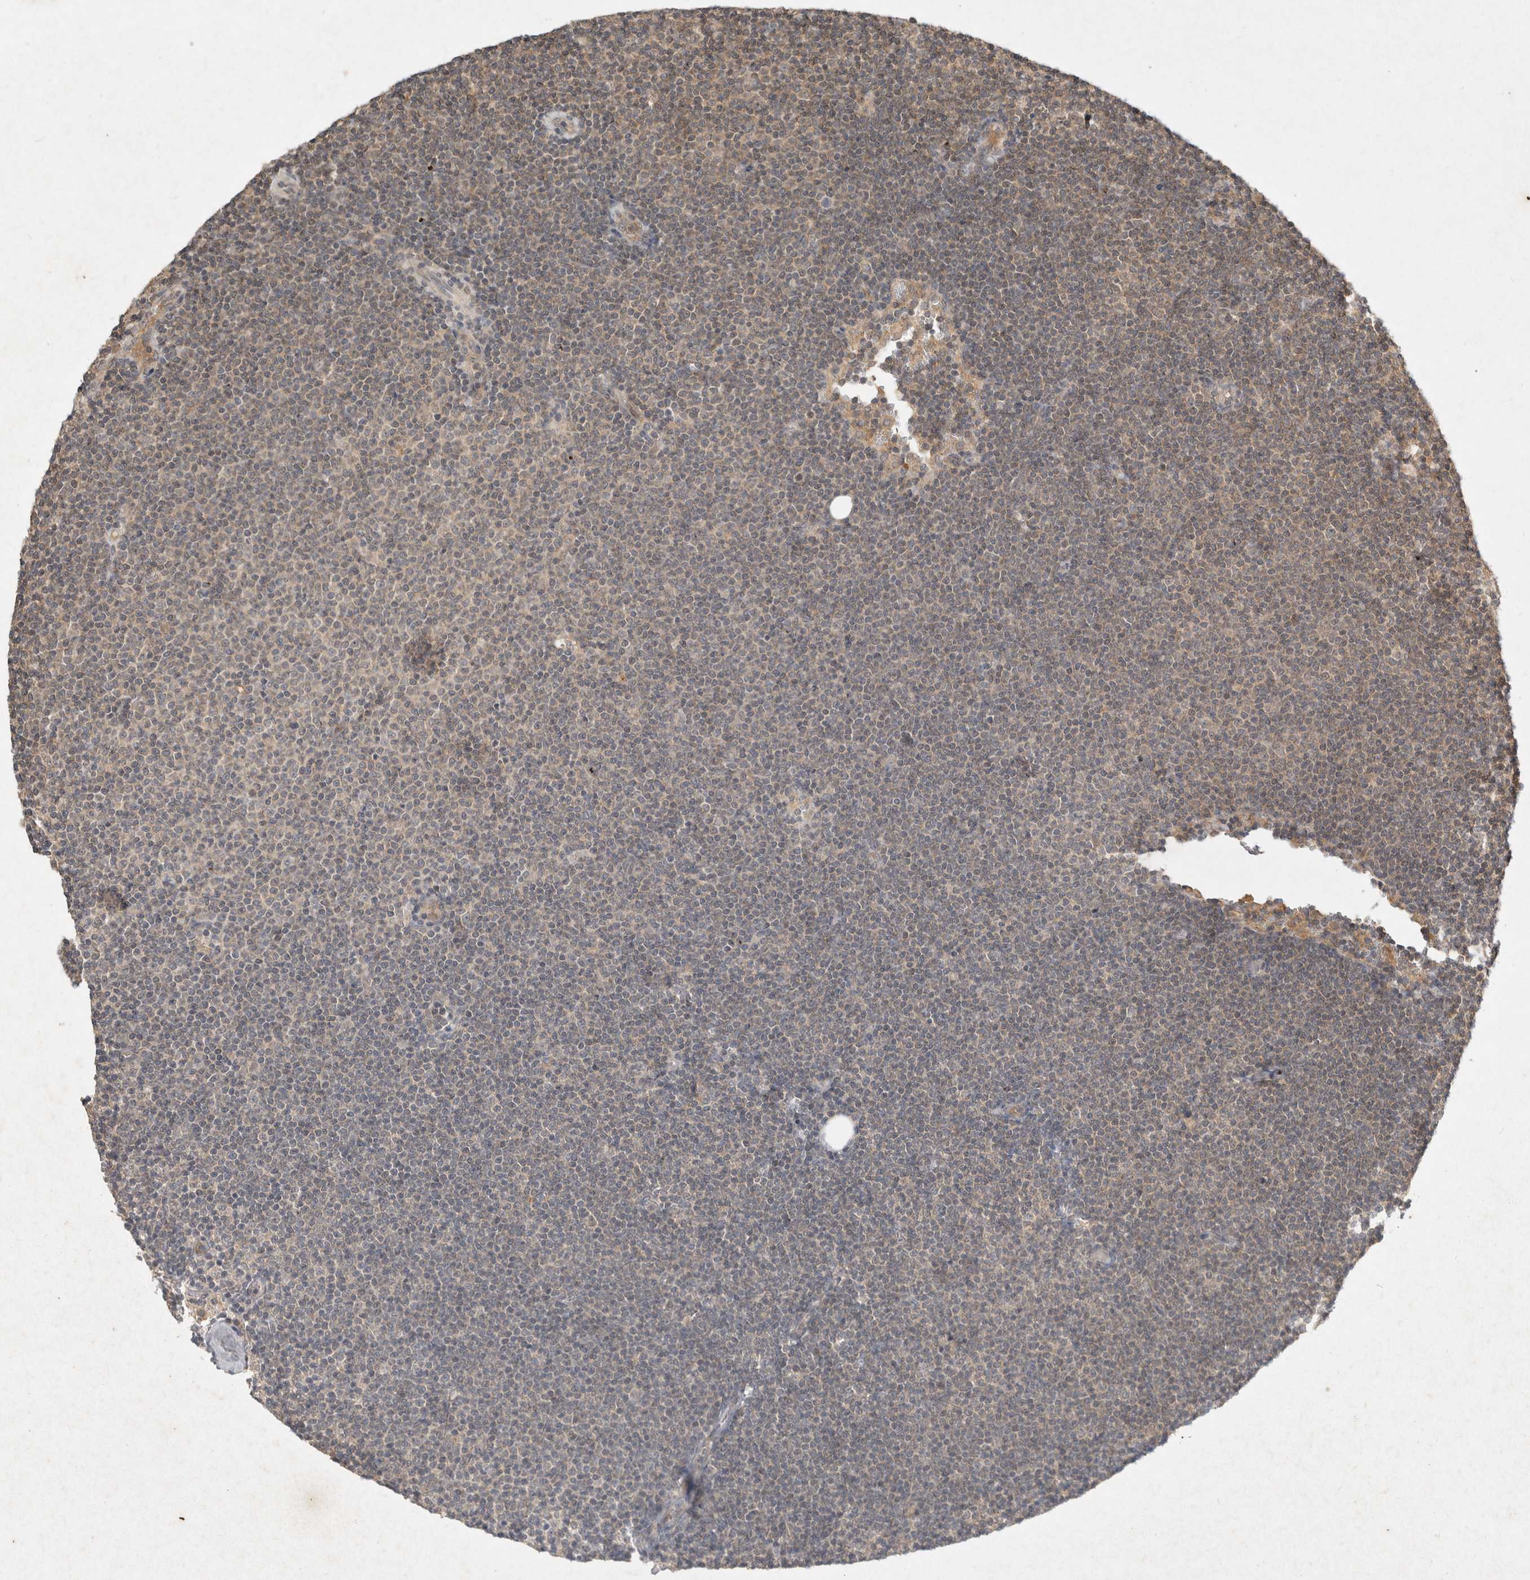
{"staining": {"intensity": "weak", "quantity": ">75%", "location": "cytoplasmic/membranous"}, "tissue": "lymphoma", "cell_type": "Tumor cells", "image_type": "cancer", "snomed": [{"axis": "morphology", "description": "Malignant lymphoma, non-Hodgkin's type, Low grade"}, {"axis": "topography", "description": "Lymph node"}], "caption": "Protein staining displays weak cytoplasmic/membranous positivity in about >75% of tumor cells in lymphoma. Using DAB (3,3'-diaminobenzidine) (brown) and hematoxylin (blue) stains, captured at high magnification using brightfield microscopy.", "gene": "LOXL2", "patient": {"sex": "female", "age": 53}}